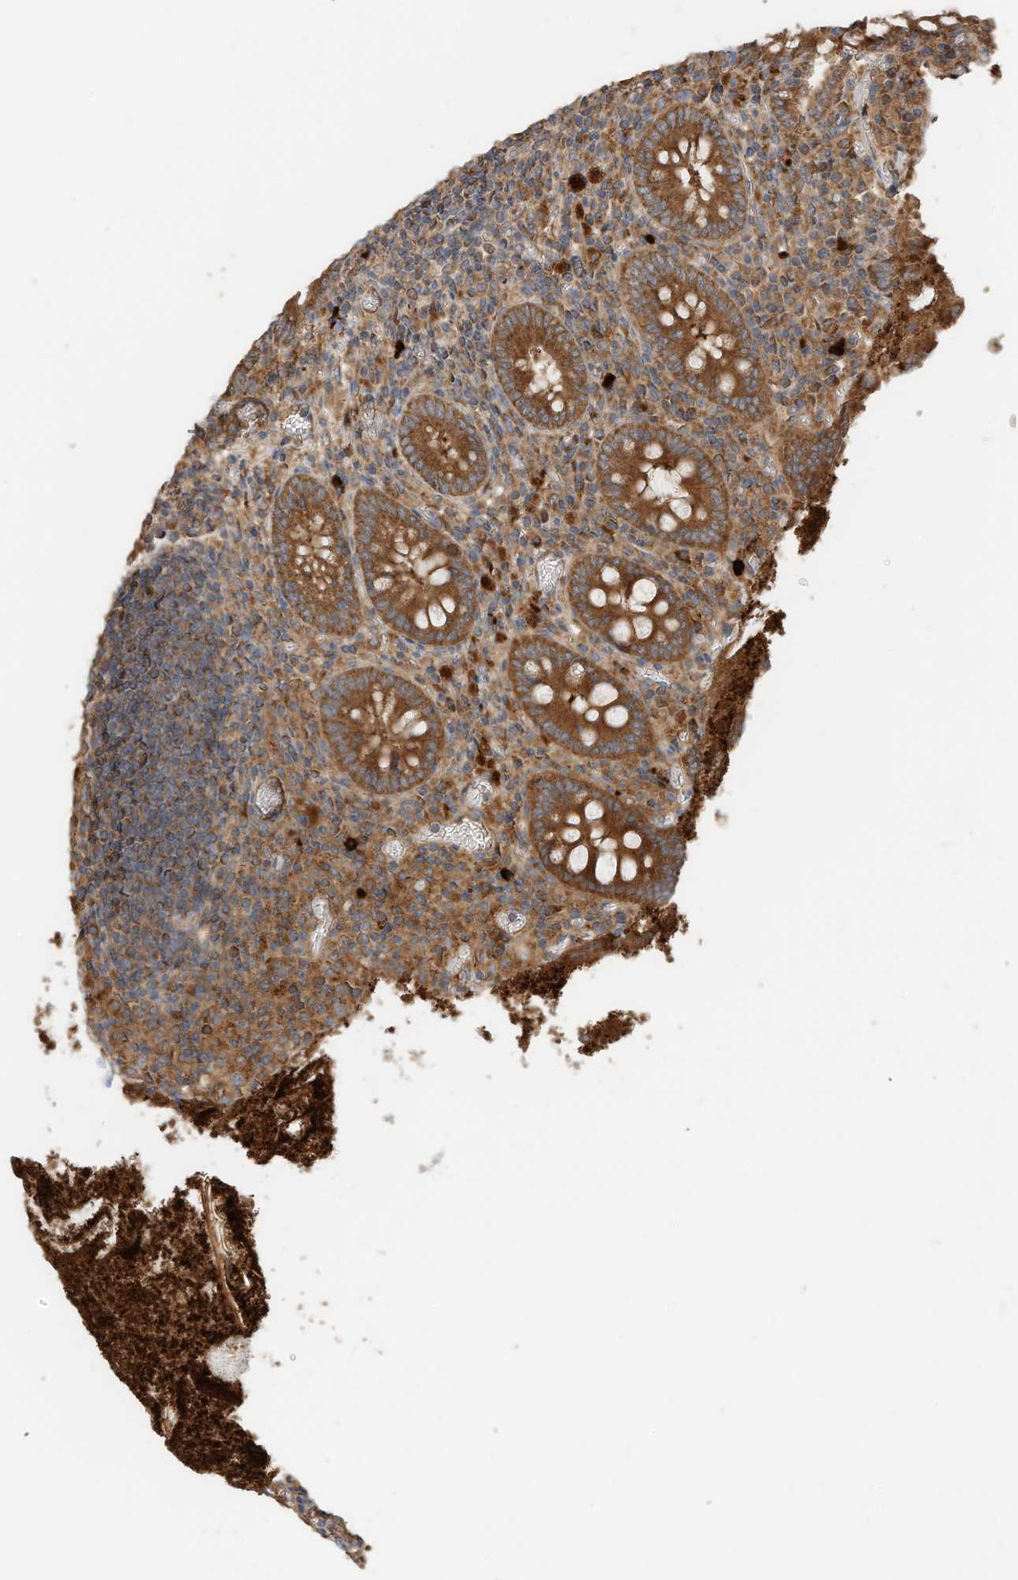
{"staining": {"intensity": "strong", "quantity": ">75%", "location": "cytoplasmic/membranous"}, "tissue": "appendix", "cell_type": "Glandular cells", "image_type": "normal", "snomed": [{"axis": "morphology", "description": "Normal tissue, NOS"}, {"axis": "topography", "description": "Appendix"}], "caption": "Protein staining of unremarkable appendix displays strong cytoplasmic/membranous expression in approximately >75% of glandular cells.", "gene": "CPAMD8", "patient": {"sex": "female", "age": 17}}